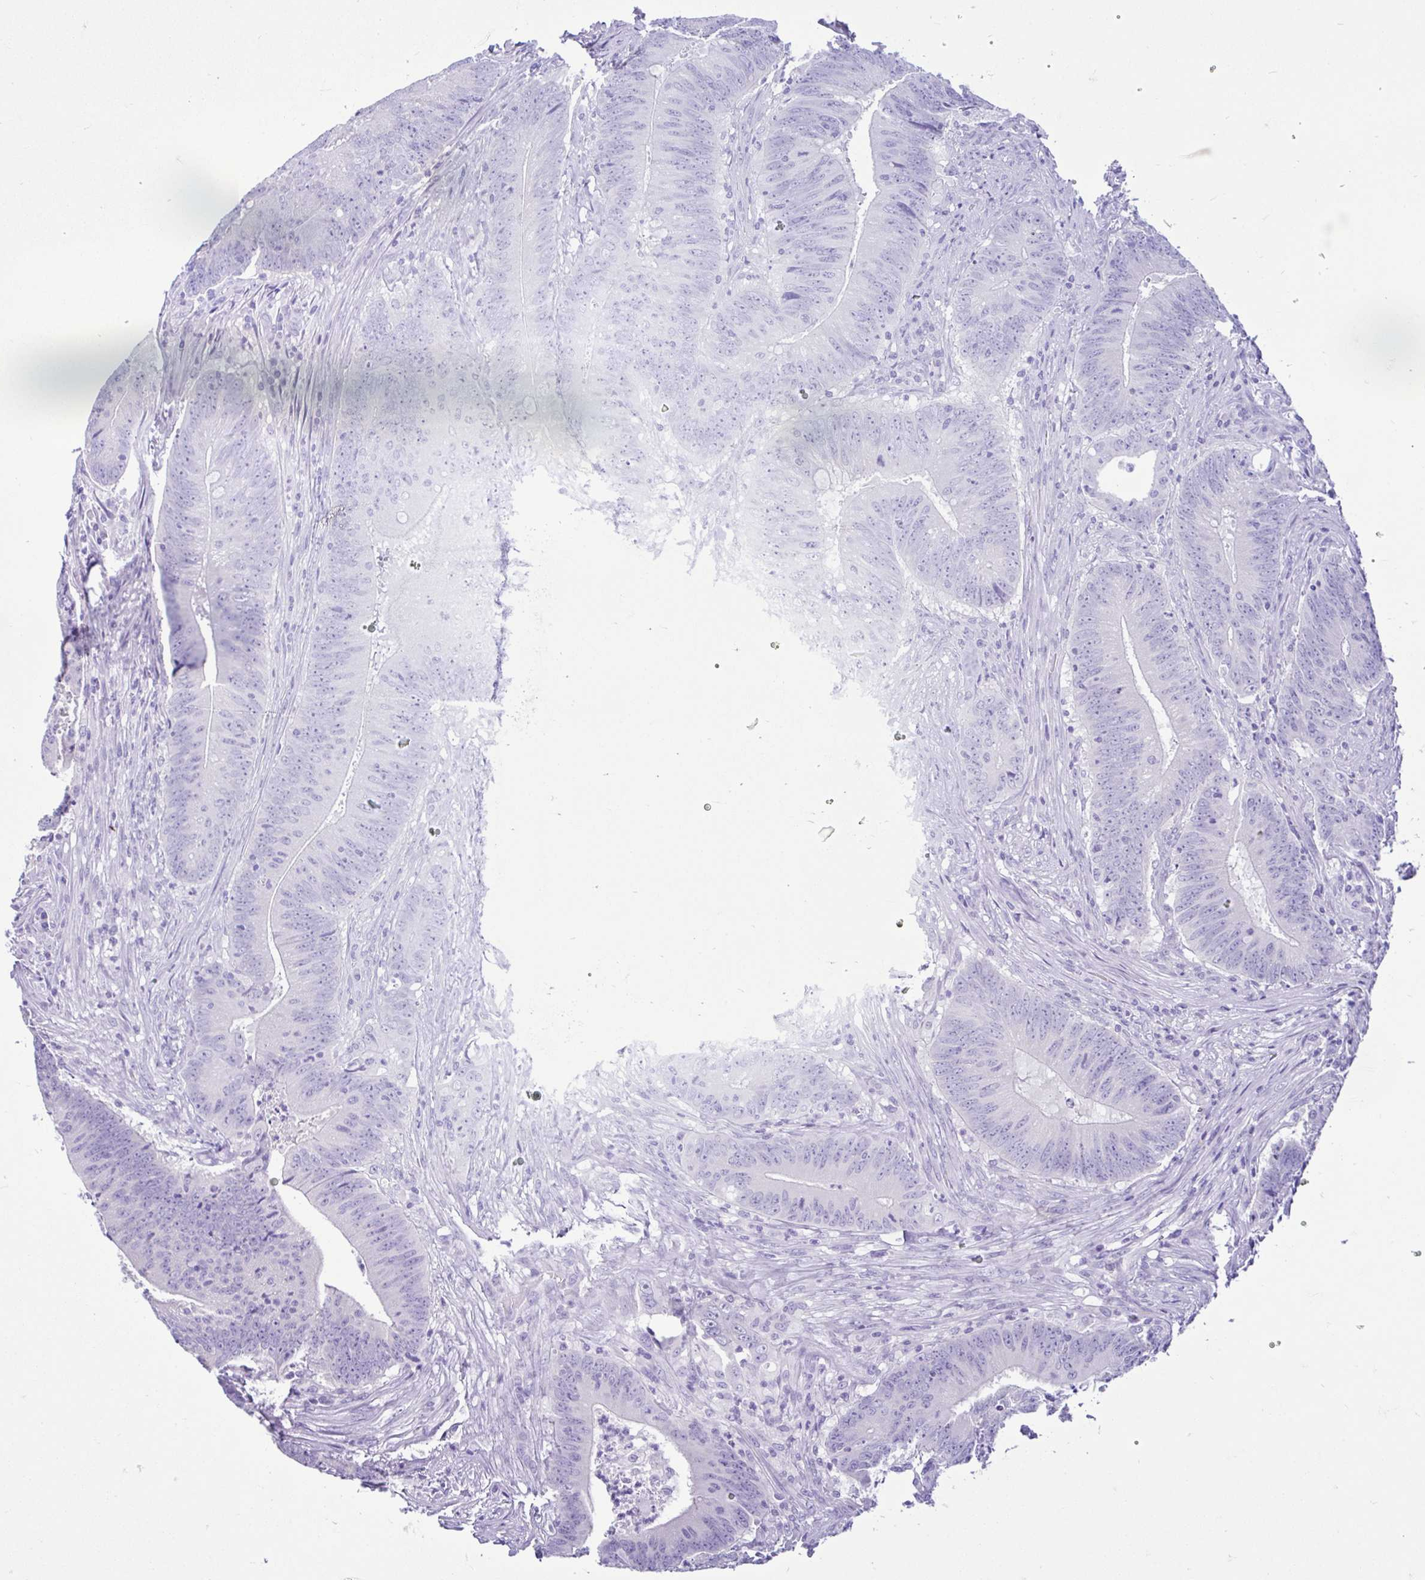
{"staining": {"intensity": "negative", "quantity": "none", "location": "none"}, "tissue": "colorectal cancer", "cell_type": "Tumor cells", "image_type": "cancer", "snomed": [{"axis": "morphology", "description": "Adenocarcinoma, NOS"}, {"axis": "topography", "description": "Colon"}], "caption": "The IHC photomicrograph has no significant staining in tumor cells of adenocarcinoma (colorectal) tissue.", "gene": "CYP19A1", "patient": {"sex": "female", "age": 87}}